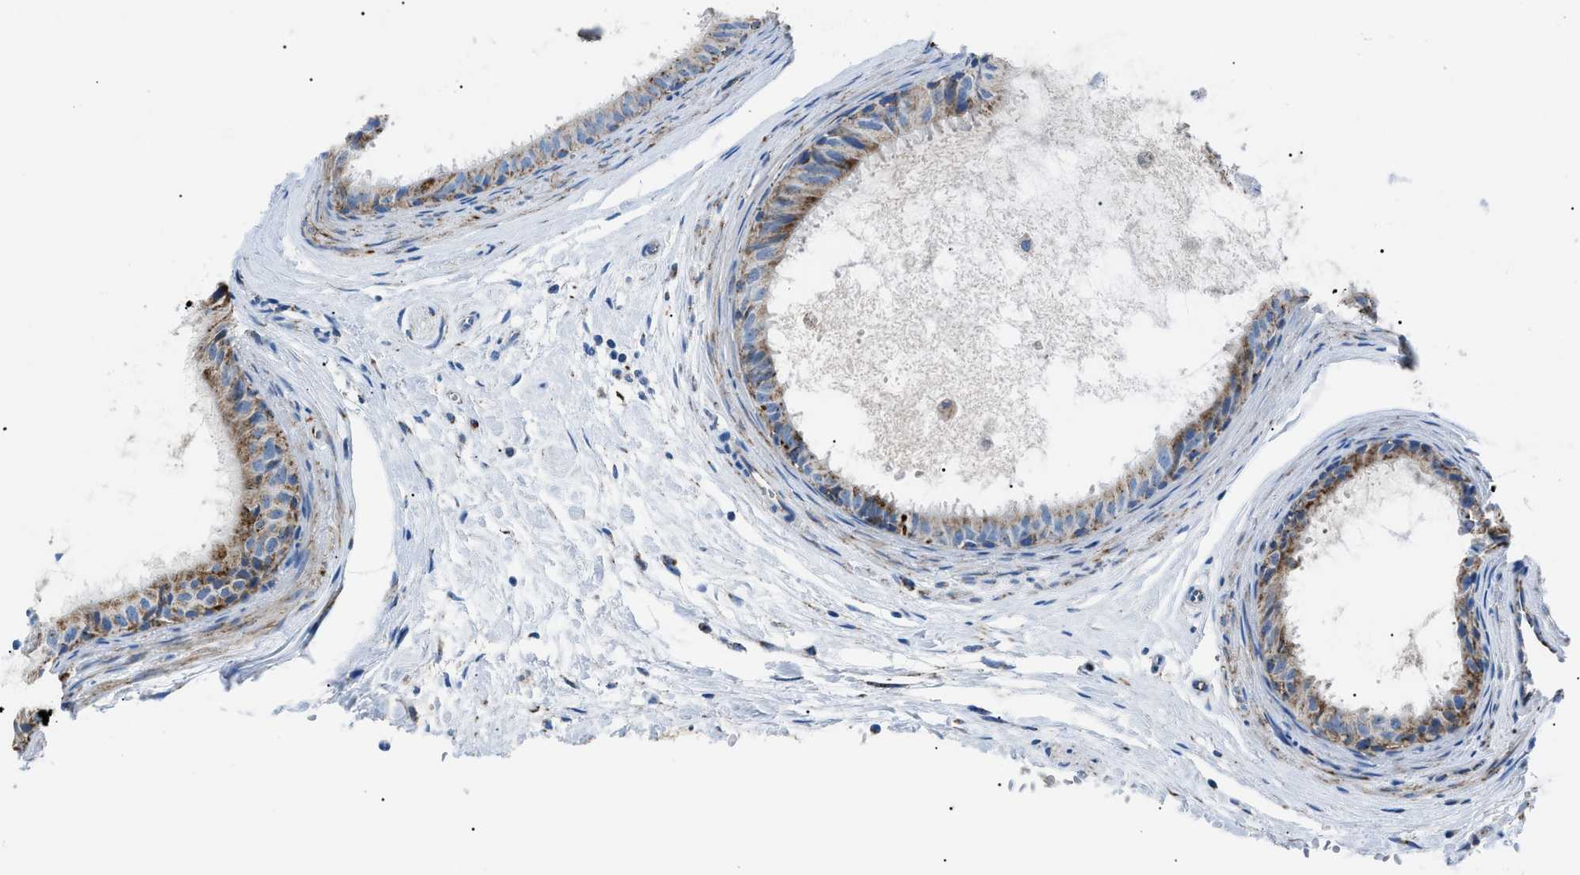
{"staining": {"intensity": "weak", "quantity": ">75%", "location": "cytoplasmic/membranous"}, "tissue": "epididymis", "cell_type": "Glandular cells", "image_type": "normal", "snomed": [{"axis": "morphology", "description": "Normal tissue, NOS"}, {"axis": "morphology", "description": "Inflammation, NOS"}, {"axis": "topography", "description": "Epididymis"}], "caption": "Immunohistochemistry photomicrograph of normal human epididymis stained for a protein (brown), which displays low levels of weak cytoplasmic/membranous expression in approximately >75% of glandular cells.", "gene": "PHB2", "patient": {"sex": "male", "age": 85}}